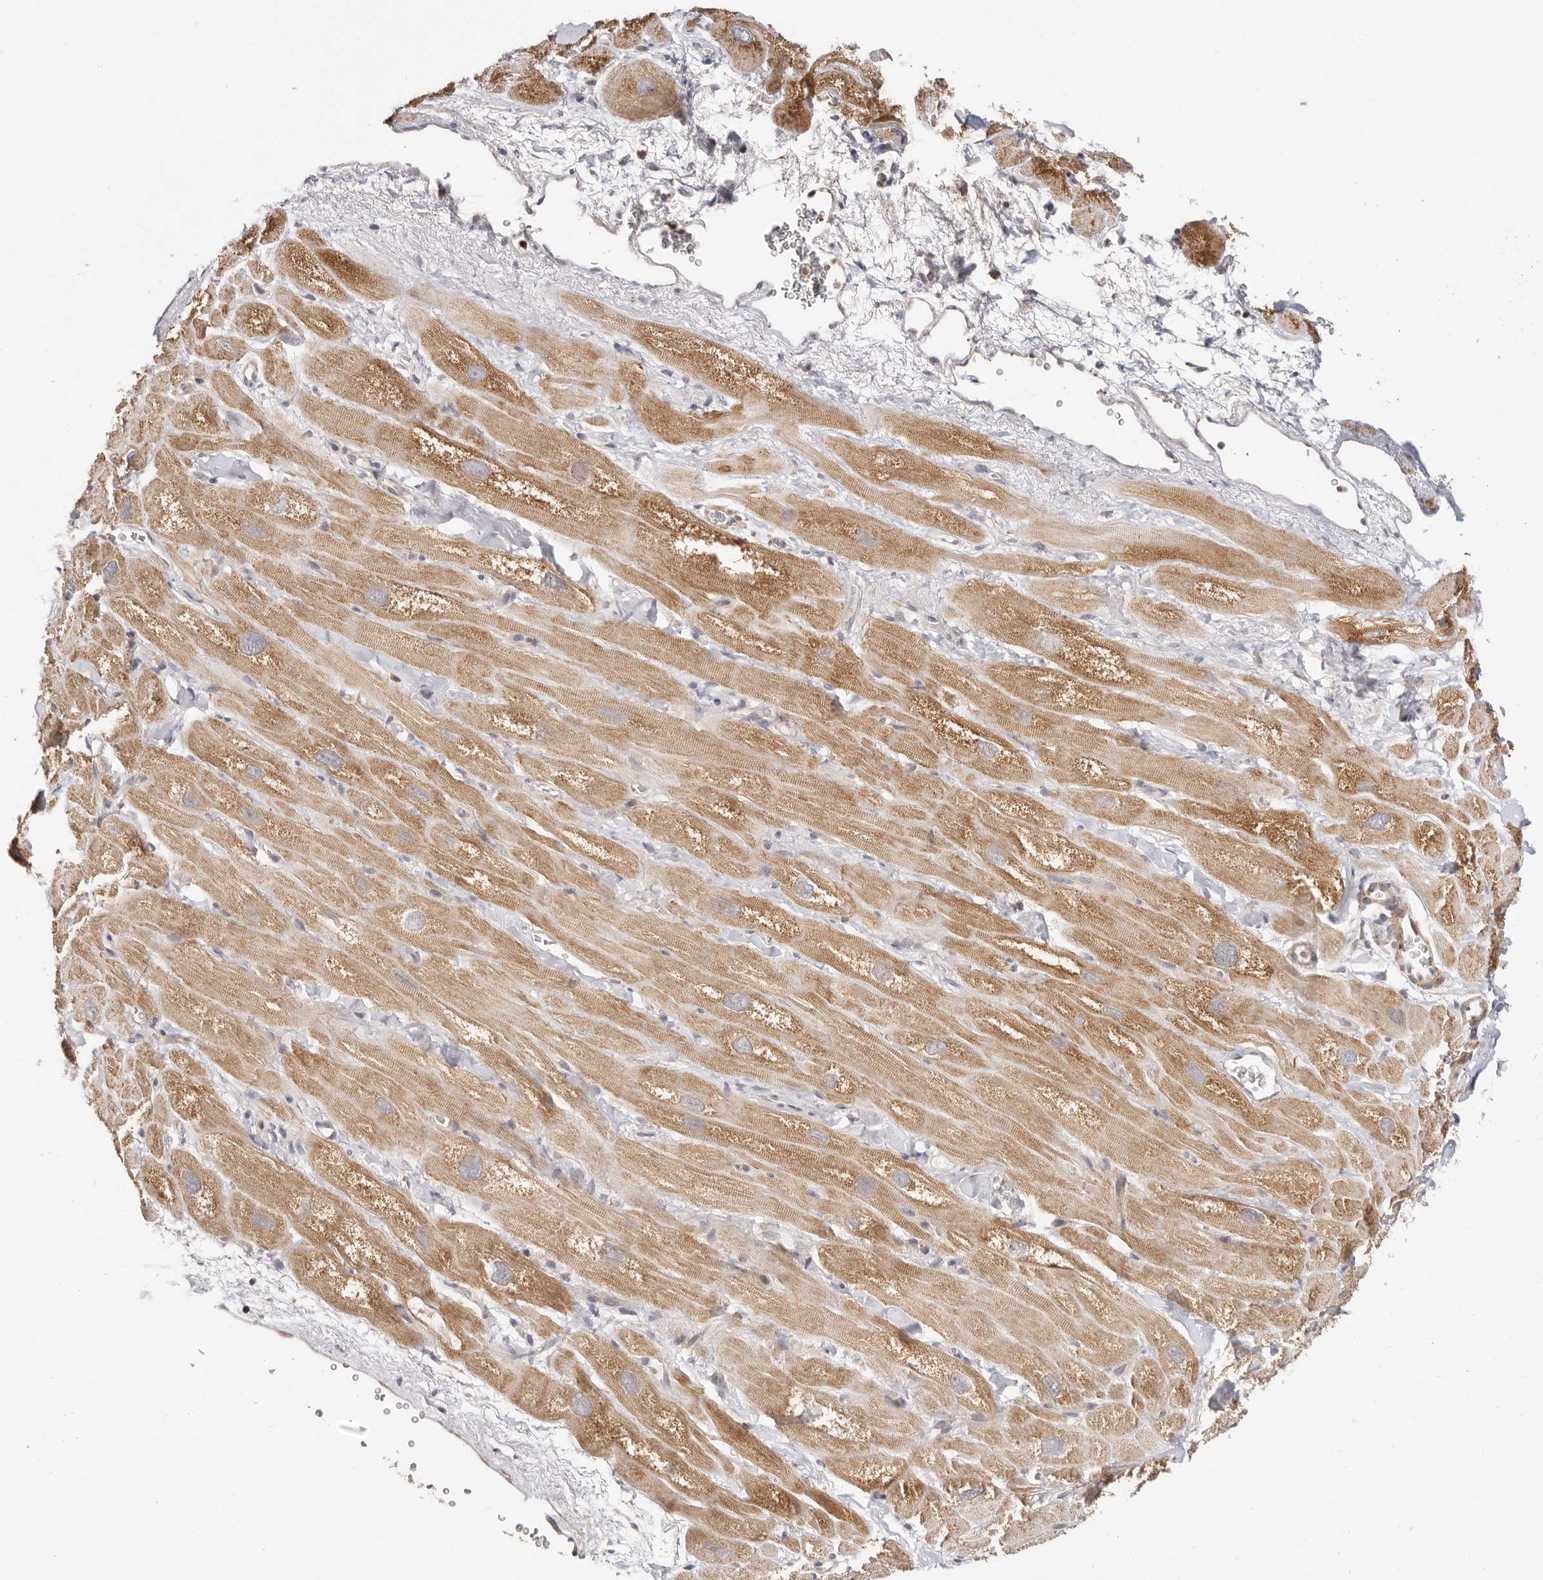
{"staining": {"intensity": "moderate", "quantity": ">75%", "location": "cytoplasmic/membranous"}, "tissue": "heart muscle", "cell_type": "Cardiomyocytes", "image_type": "normal", "snomed": [{"axis": "morphology", "description": "Normal tissue, NOS"}, {"axis": "topography", "description": "Heart"}], "caption": "Cardiomyocytes show medium levels of moderate cytoplasmic/membranous positivity in approximately >75% of cells in normal heart muscle. (brown staining indicates protein expression, while blue staining denotes nuclei).", "gene": "KCMF1", "patient": {"sex": "male", "age": 49}}